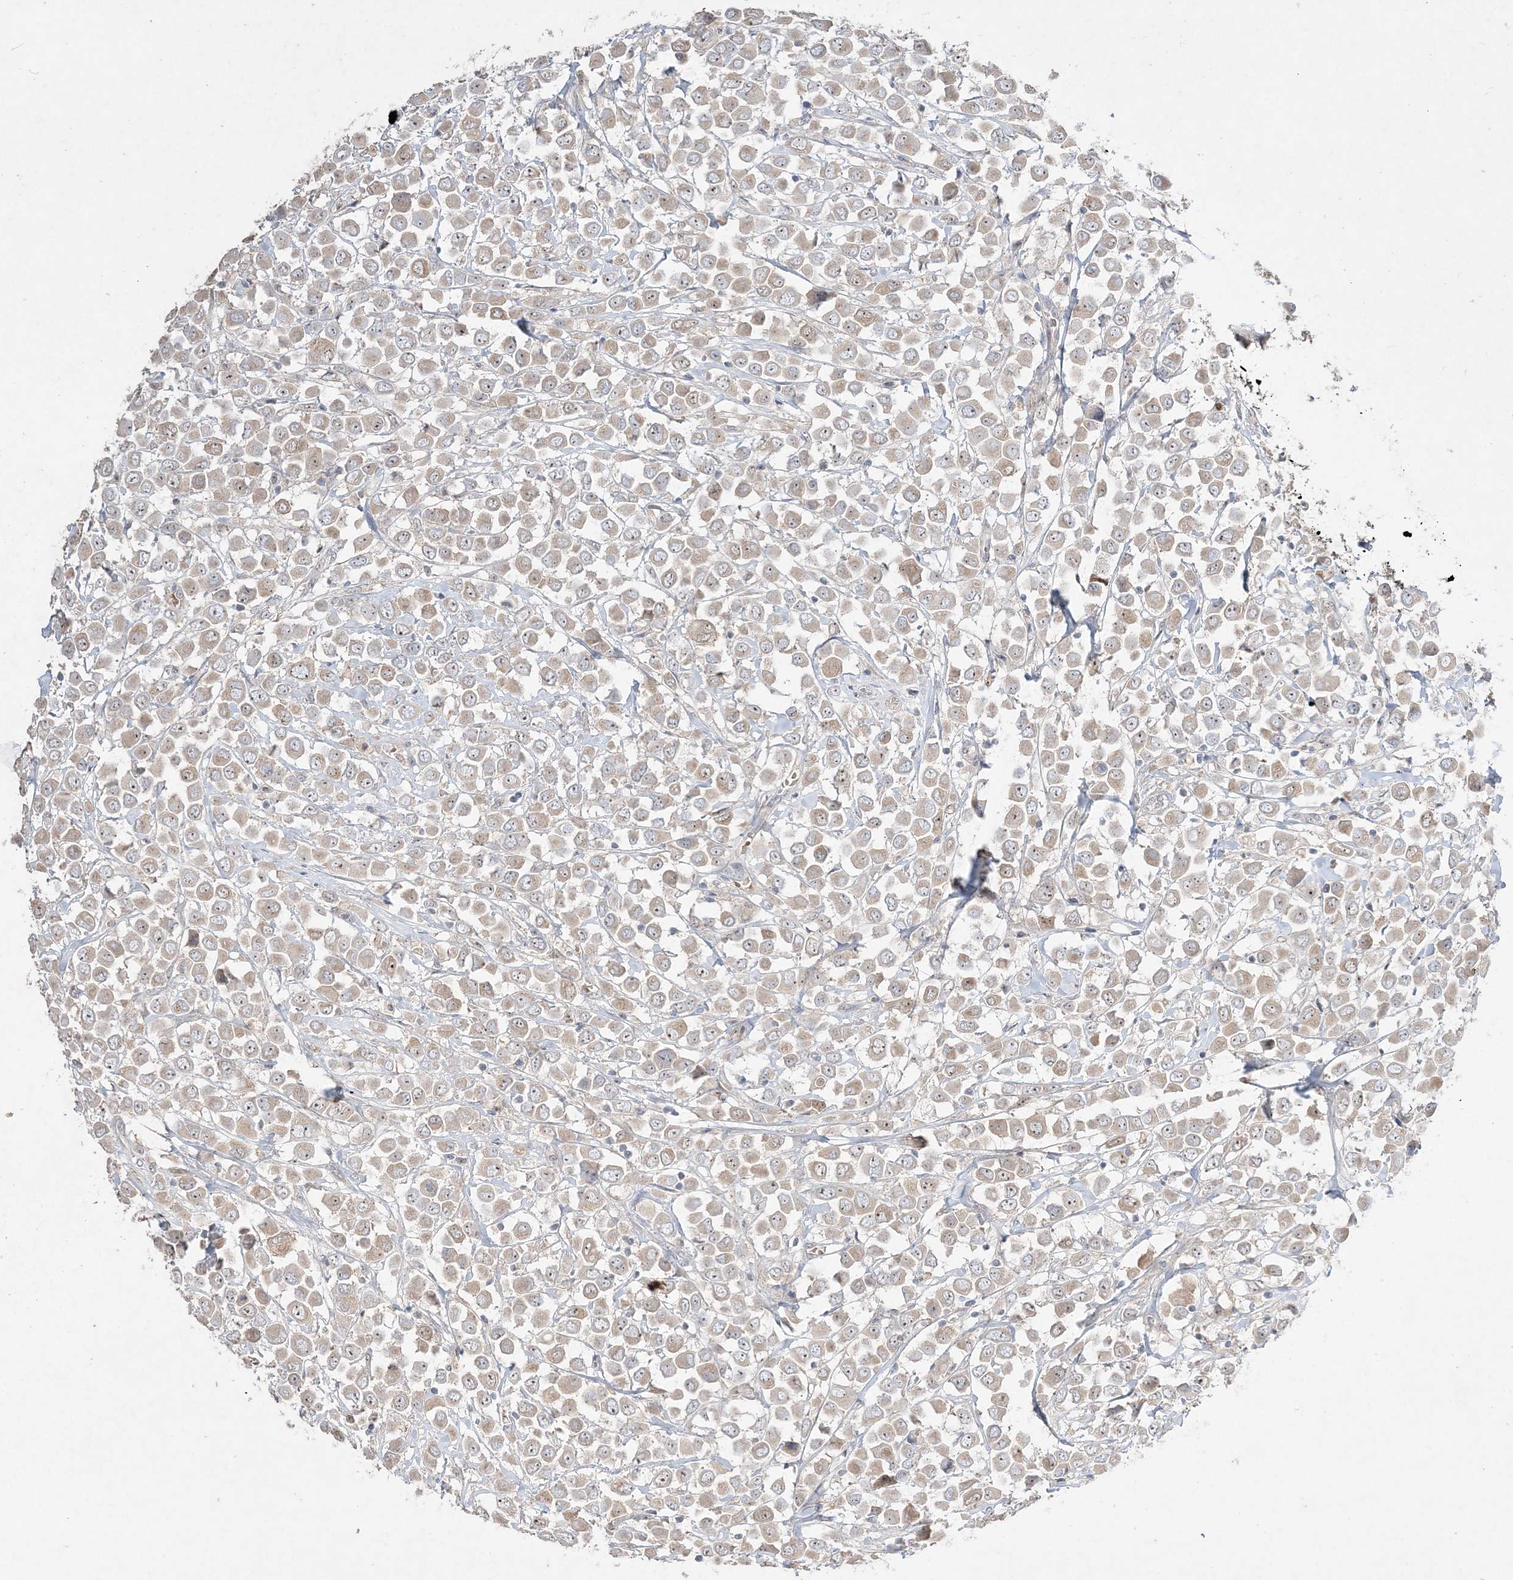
{"staining": {"intensity": "weak", "quantity": "25%-75%", "location": "cytoplasmic/membranous,nuclear"}, "tissue": "breast cancer", "cell_type": "Tumor cells", "image_type": "cancer", "snomed": [{"axis": "morphology", "description": "Duct carcinoma"}, {"axis": "topography", "description": "Breast"}], "caption": "Brown immunohistochemical staining in human breast invasive ductal carcinoma displays weak cytoplasmic/membranous and nuclear staining in approximately 25%-75% of tumor cells.", "gene": "NOP16", "patient": {"sex": "female", "age": 61}}